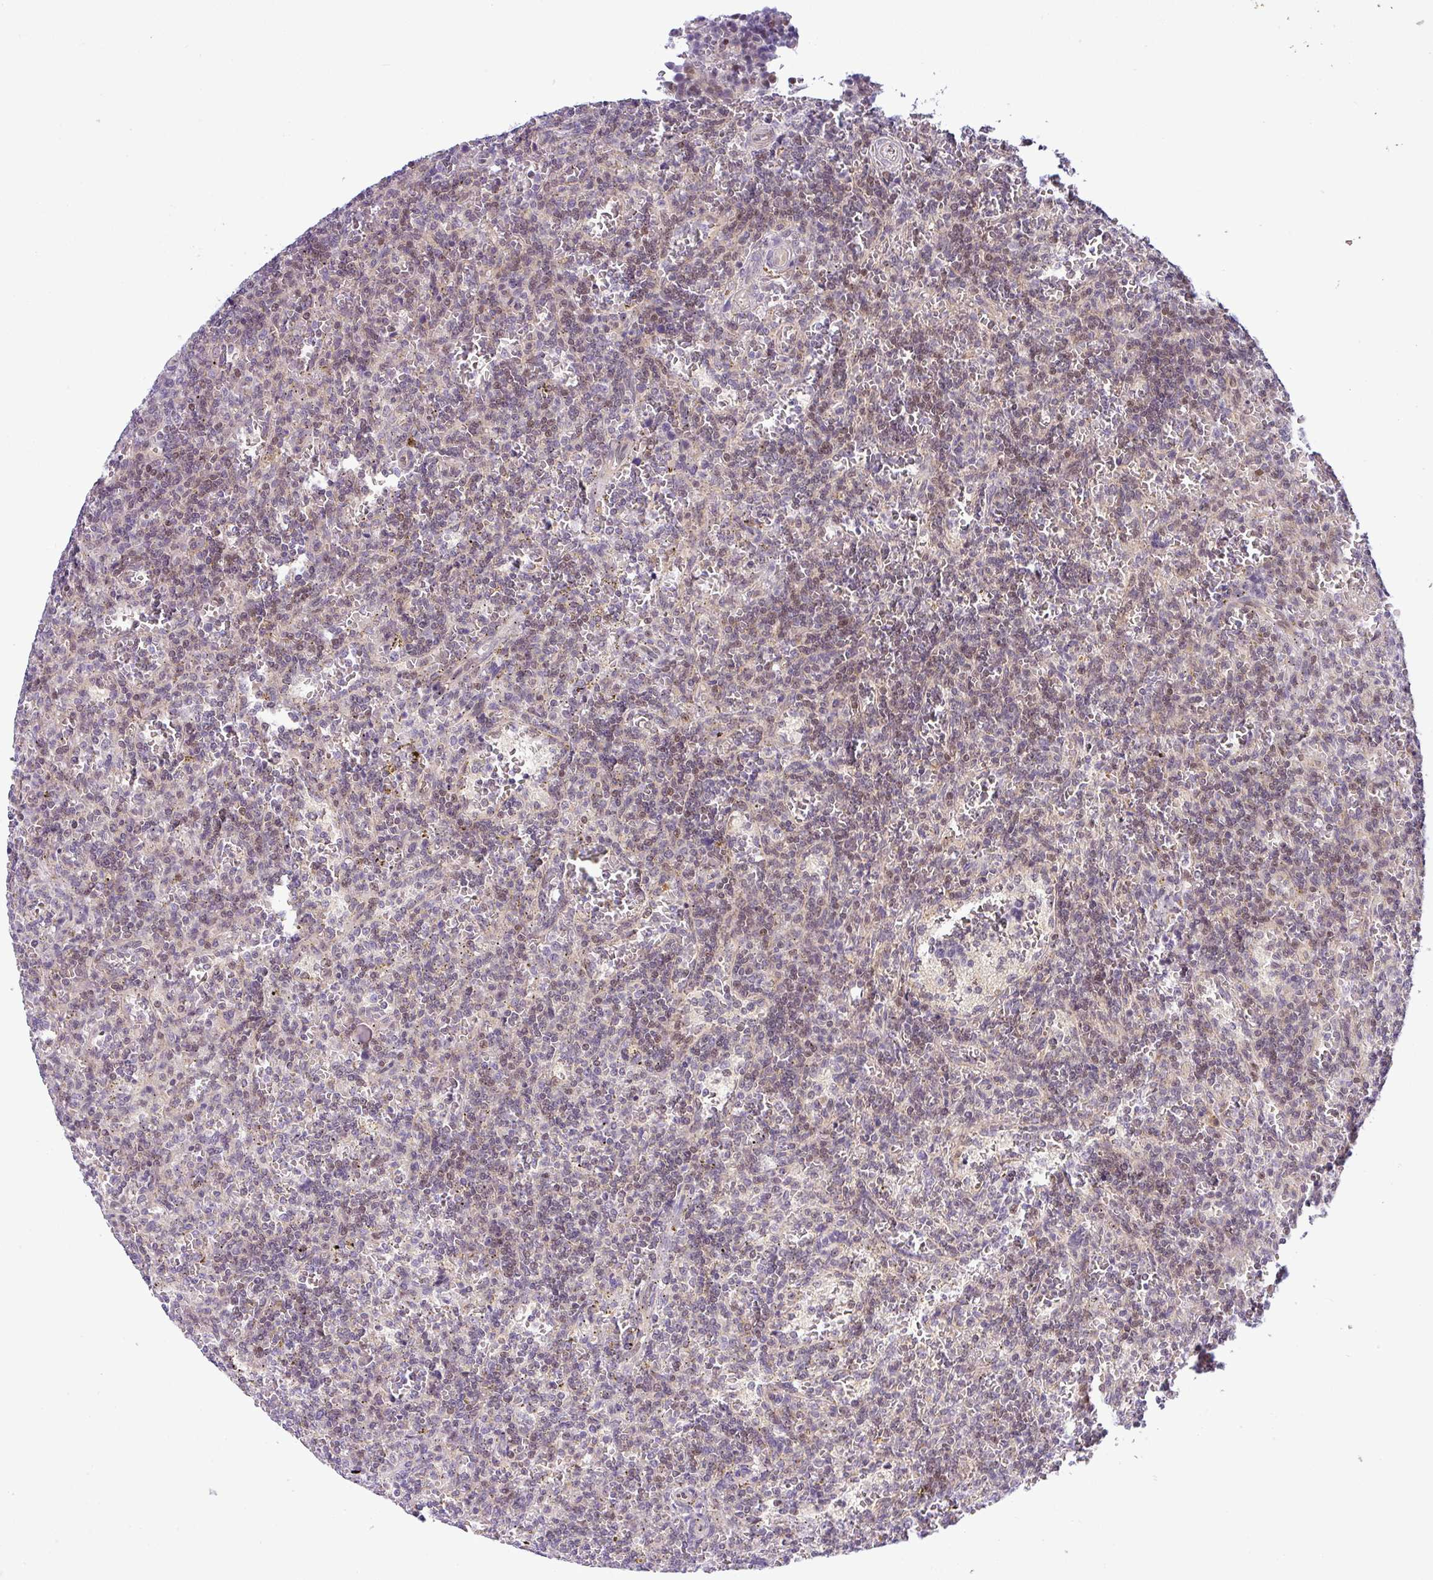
{"staining": {"intensity": "weak", "quantity": "25%-75%", "location": "nuclear"}, "tissue": "lymphoma", "cell_type": "Tumor cells", "image_type": "cancer", "snomed": [{"axis": "morphology", "description": "Malignant lymphoma, non-Hodgkin's type, Low grade"}, {"axis": "topography", "description": "Spleen"}], "caption": "An image of lymphoma stained for a protein shows weak nuclear brown staining in tumor cells.", "gene": "NDUFB2", "patient": {"sex": "male", "age": 73}}